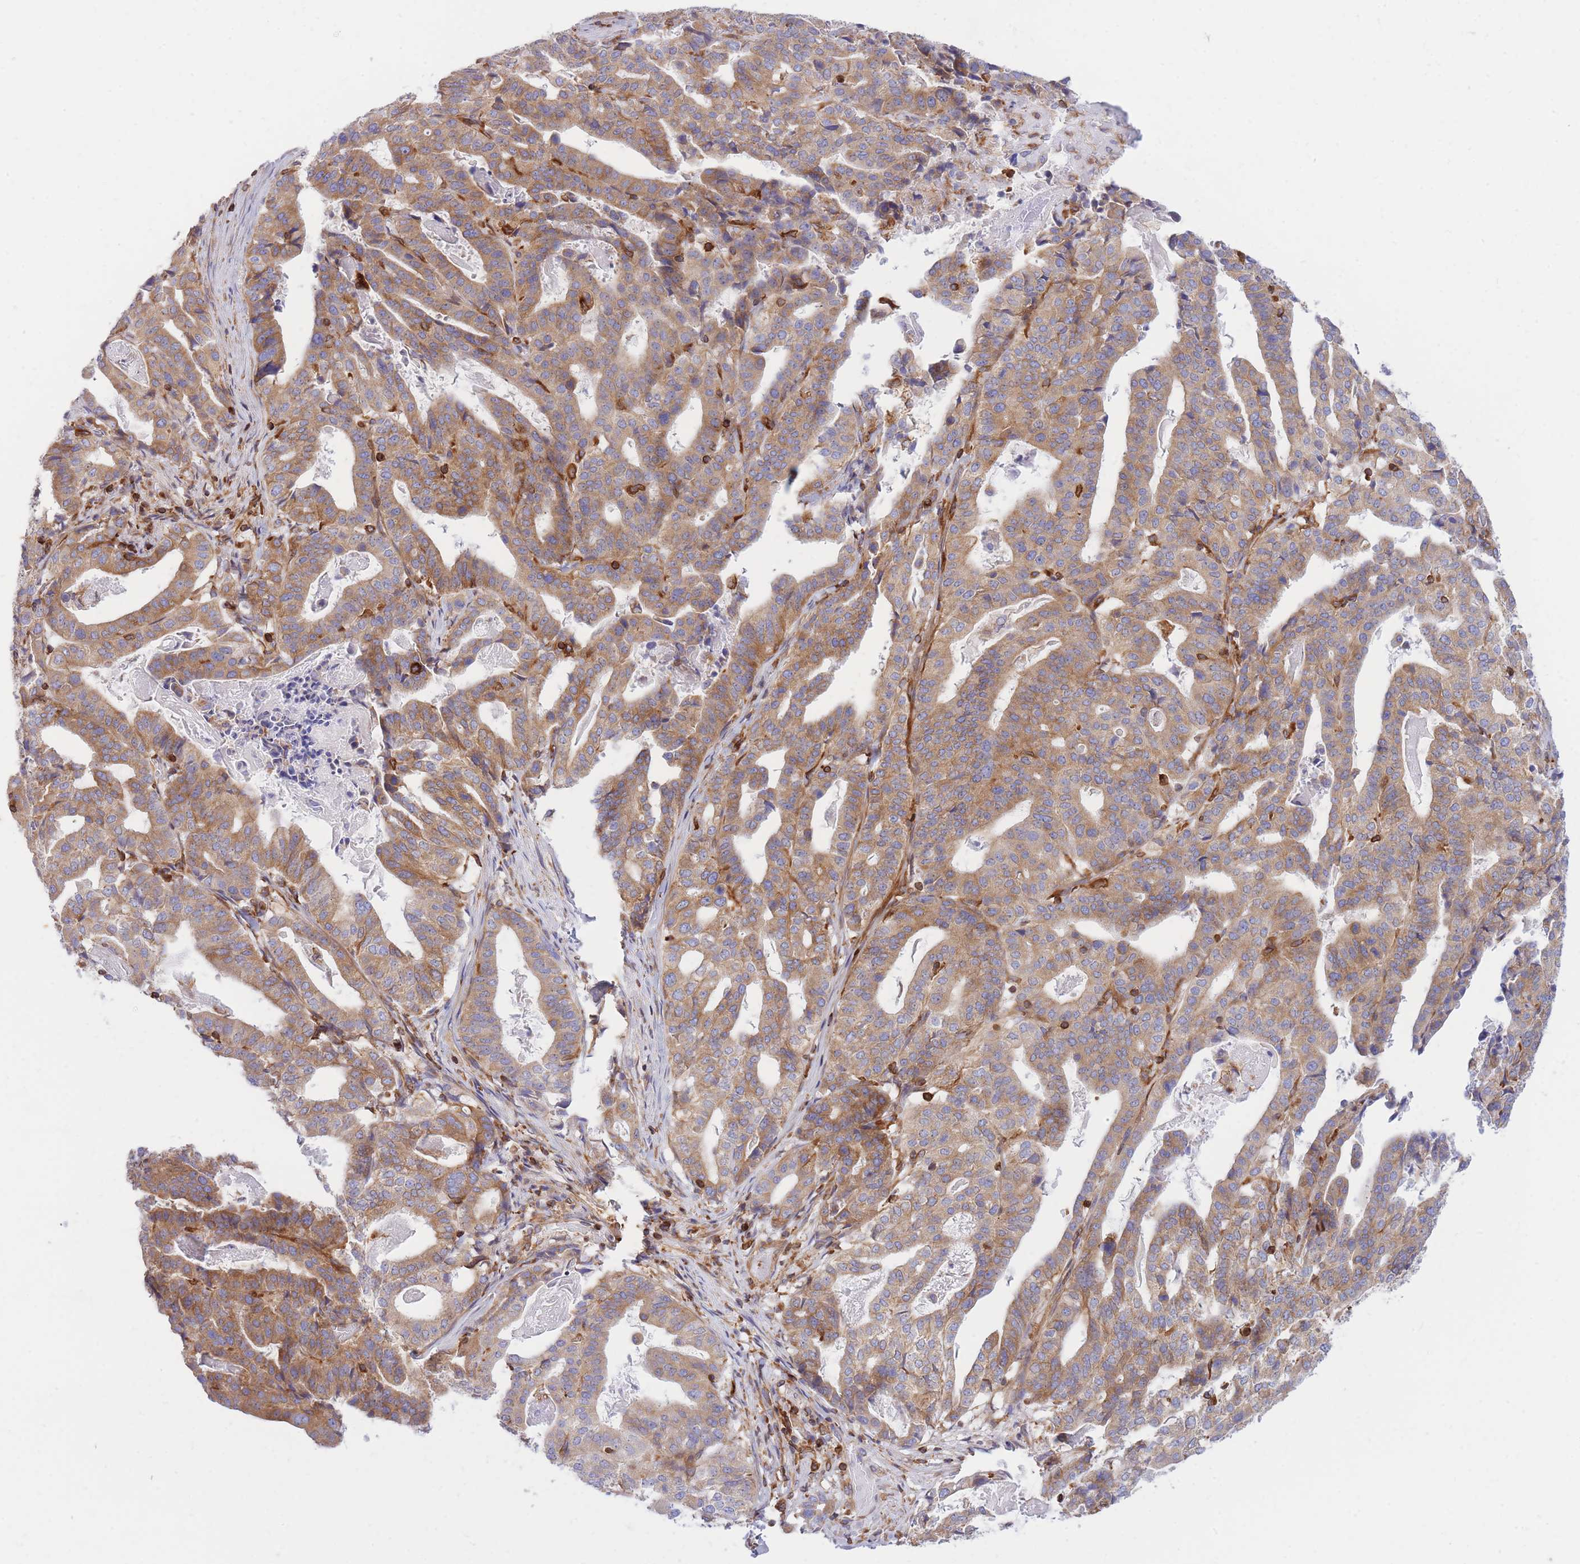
{"staining": {"intensity": "moderate", "quantity": ">75%", "location": "cytoplasmic/membranous"}, "tissue": "stomach cancer", "cell_type": "Tumor cells", "image_type": "cancer", "snomed": [{"axis": "morphology", "description": "Adenocarcinoma, NOS"}, {"axis": "topography", "description": "Stomach"}], "caption": "A brown stain labels moderate cytoplasmic/membranous positivity of a protein in human stomach cancer tumor cells.", "gene": "REM1", "patient": {"sex": "male", "age": 48}}